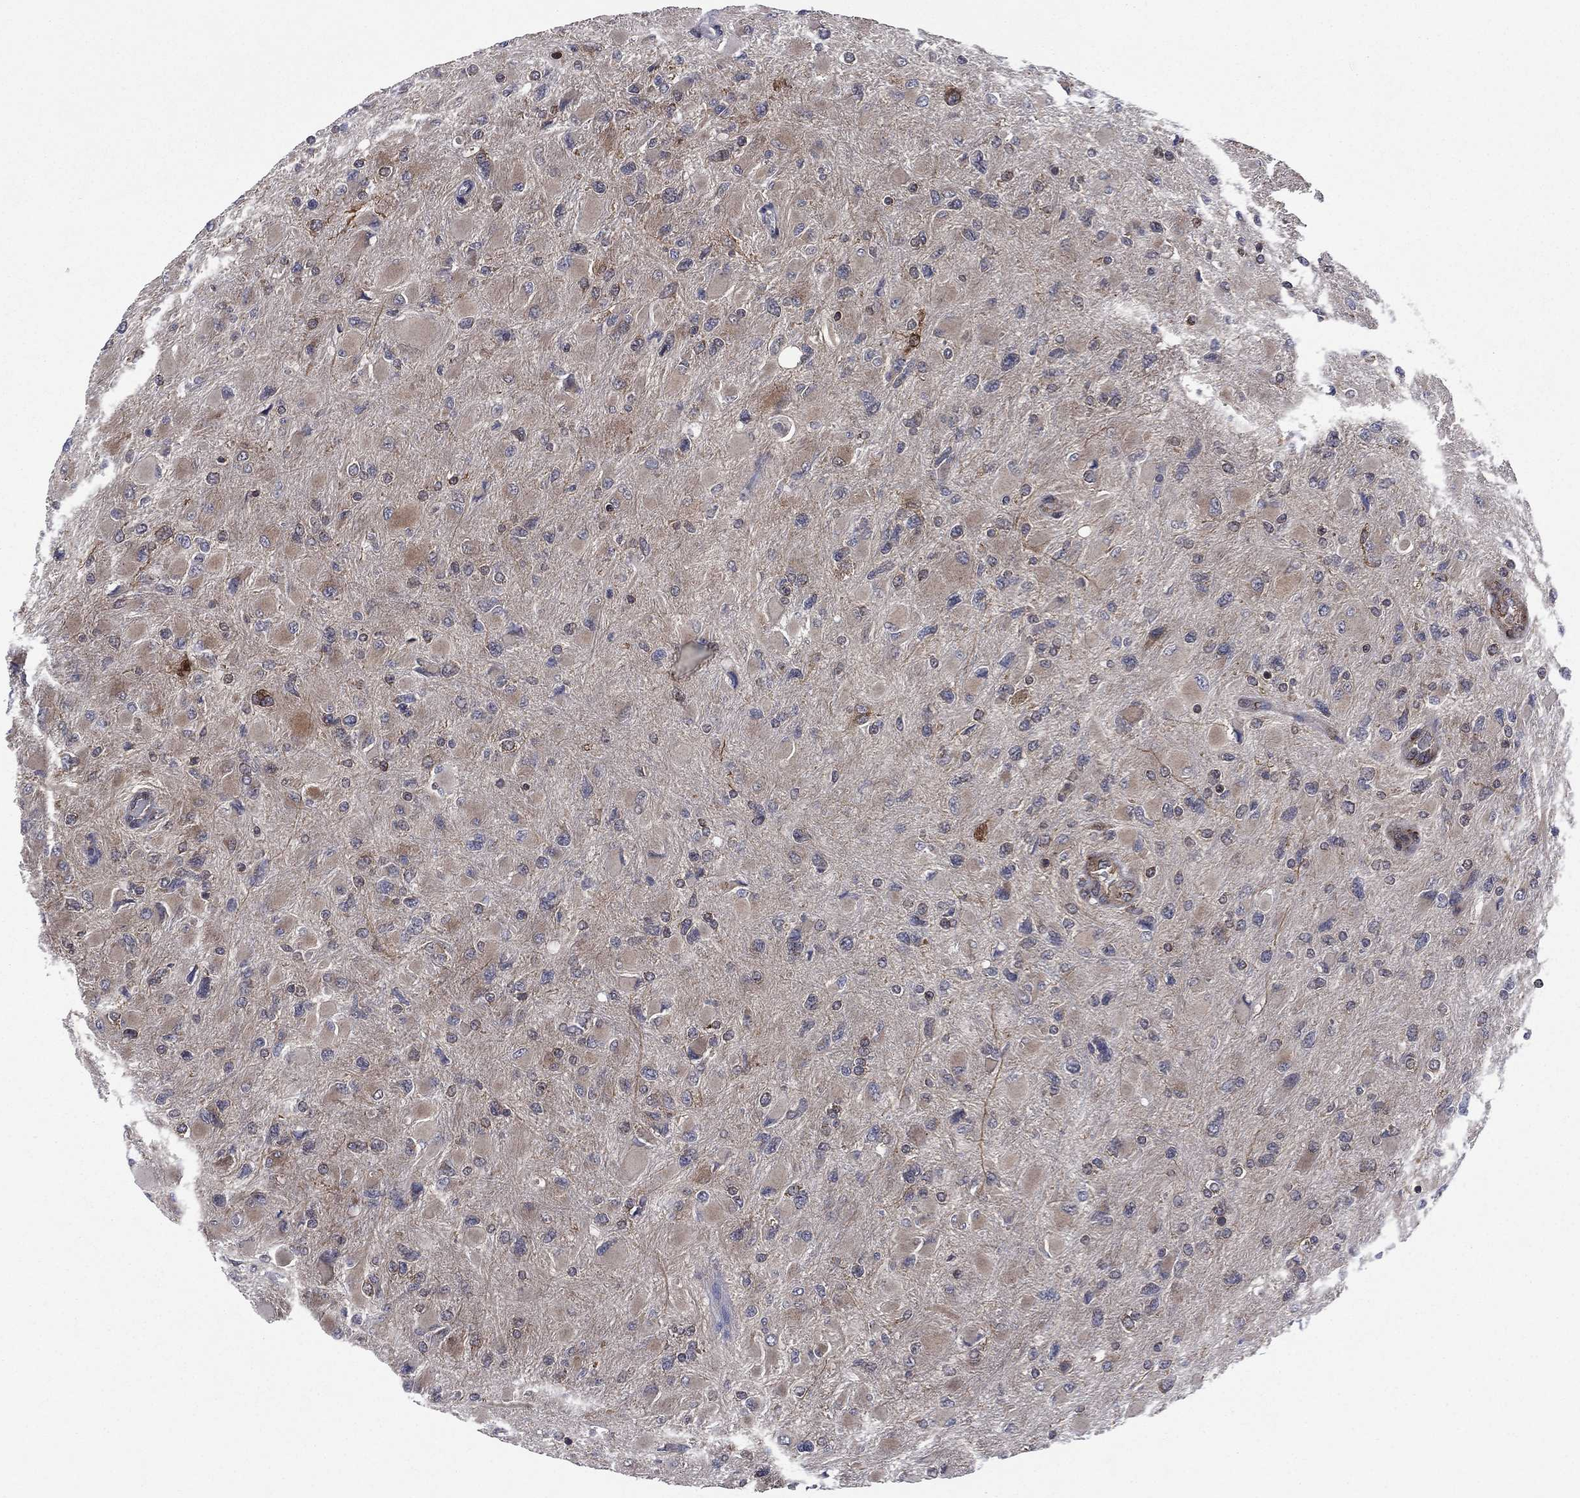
{"staining": {"intensity": "weak", "quantity": "25%-75%", "location": "cytoplasmic/membranous"}, "tissue": "glioma", "cell_type": "Tumor cells", "image_type": "cancer", "snomed": [{"axis": "morphology", "description": "Glioma, malignant, High grade"}, {"axis": "topography", "description": "Cerebral cortex"}], "caption": "A high-resolution micrograph shows immunohistochemistry staining of glioma, which exhibits weak cytoplasmic/membranous expression in about 25%-75% of tumor cells.", "gene": "C2orf76", "patient": {"sex": "female", "age": 36}}